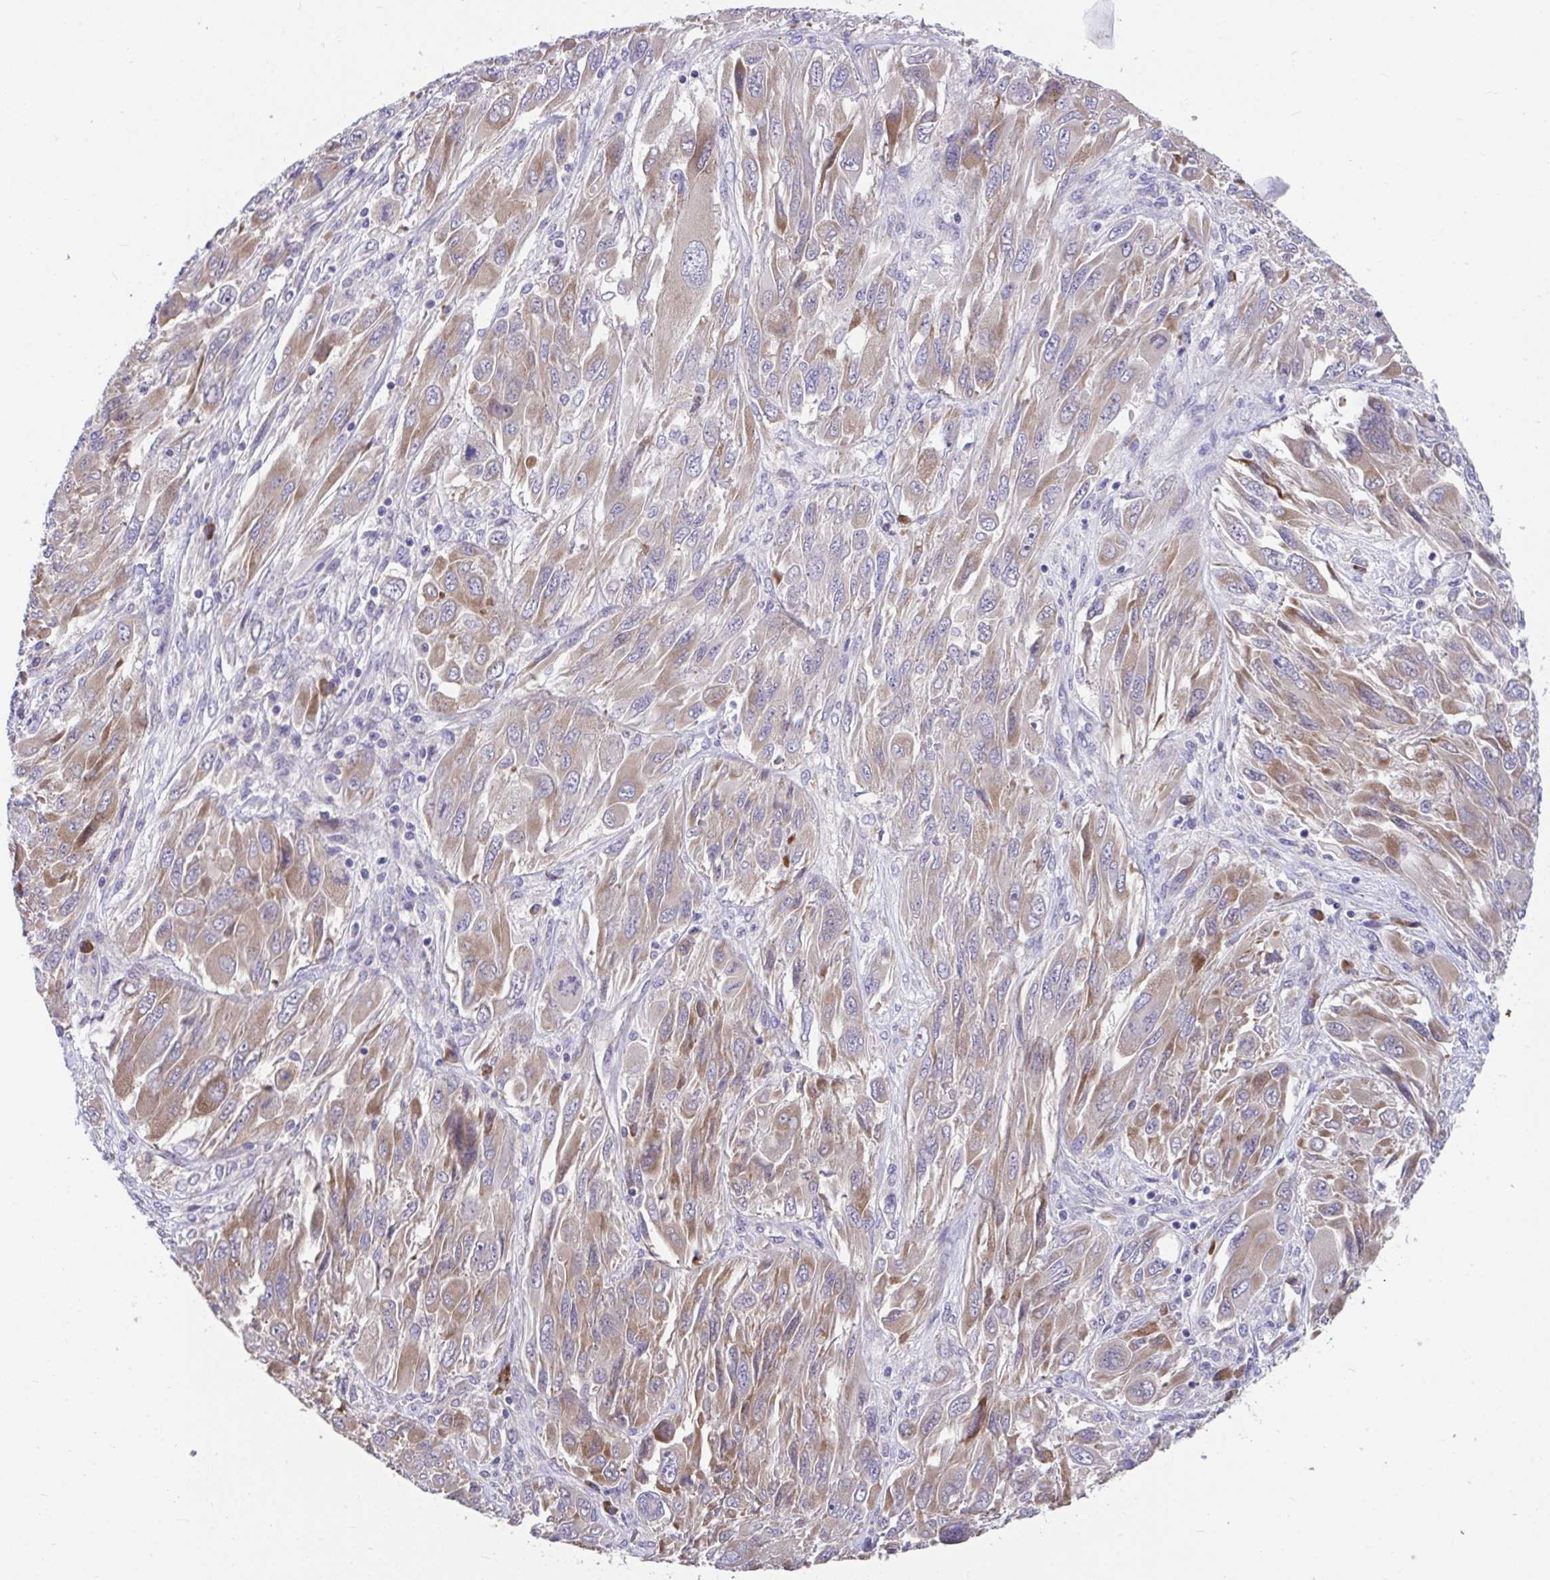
{"staining": {"intensity": "moderate", "quantity": "25%-75%", "location": "cytoplasmic/membranous"}, "tissue": "melanoma", "cell_type": "Tumor cells", "image_type": "cancer", "snomed": [{"axis": "morphology", "description": "Malignant melanoma, NOS"}, {"axis": "topography", "description": "Skin"}], "caption": "Malignant melanoma stained with a brown dye shows moderate cytoplasmic/membranous positive expression in about 25%-75% of tumor cells.", "gene": "SUSD4", "patient": {"sex": "female", "age": 91}}